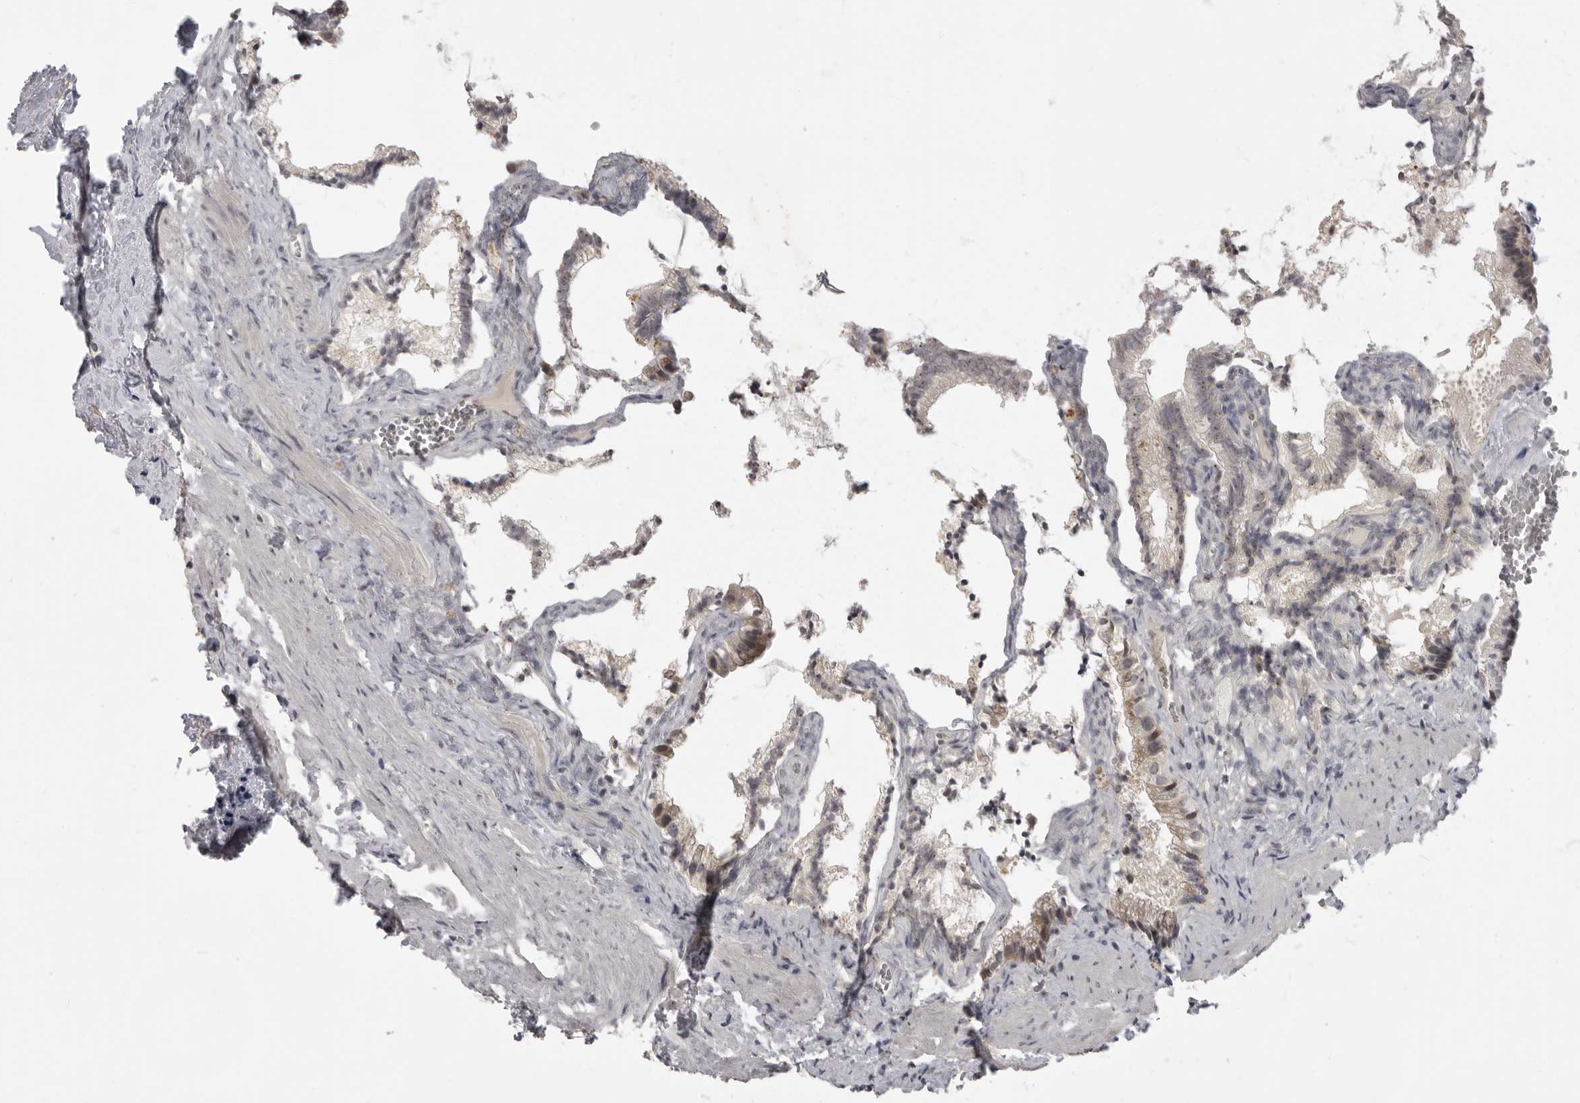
{"staining": {"intensity": "weak", "quantity": "<25%", "location": "nuclear"}, "tissue": "gallbladder", "cell_type": "Glandular cells", "image_type": "normal", "snomed": [{"axis": "morphology", "description": "Normal tissue, NOS"}, {"axis": "topography", "description": "Gallbladder"}], "caption": "High magnification brightfield microscopy of unremarkable gallbladder stained with DAB (3,3'-diaminobenzidine) (brown) and counterstained with hematoxylin (blue): glandular cells show no significant expression.", "gene": "MRTO4", "patient": {"sex": "male", "age": 38}}